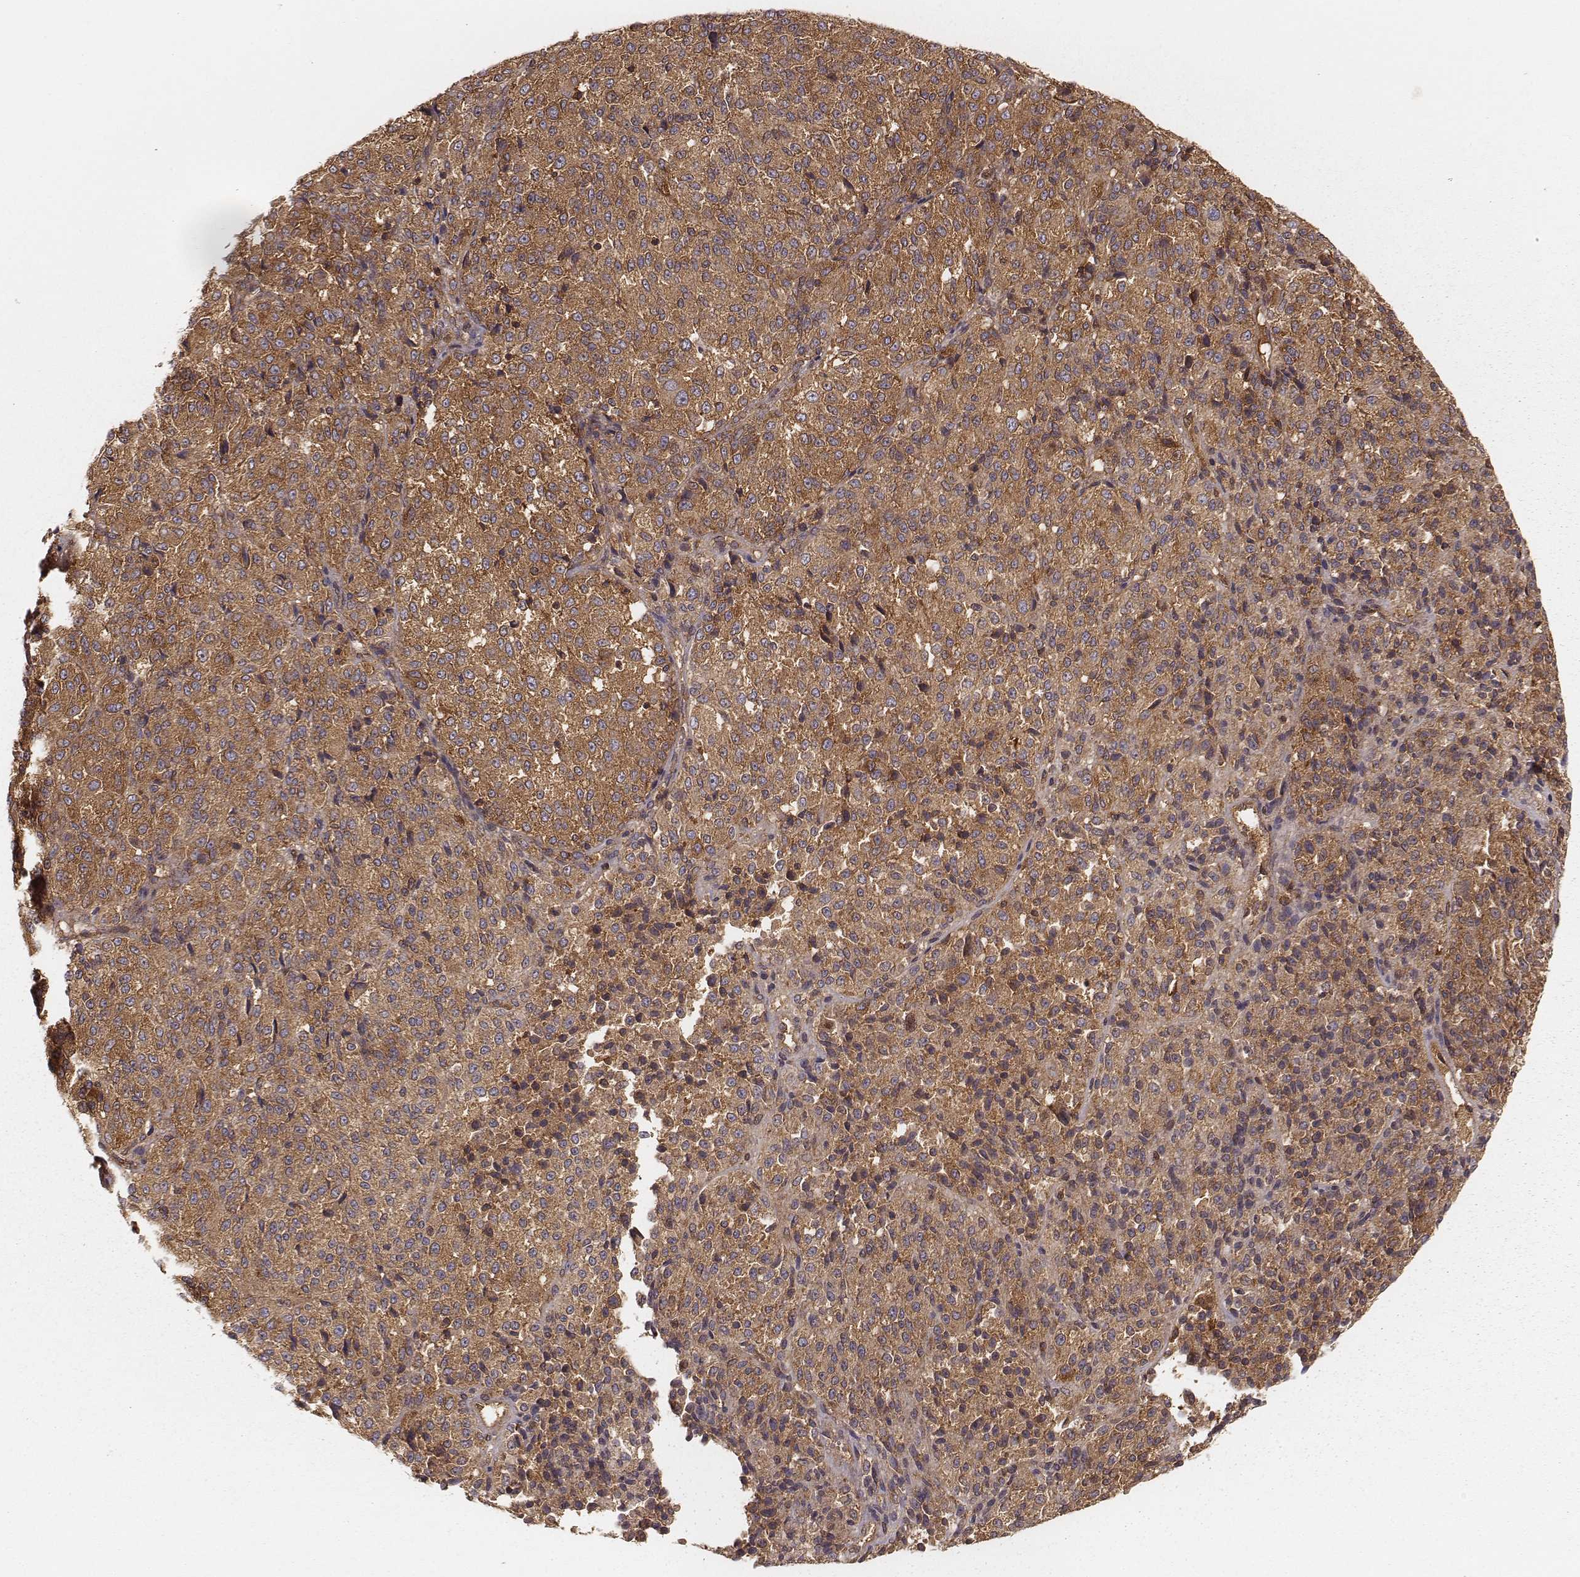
{"staining": {"intensity": "moderate", "quantity": ">75%", "location": "cytoplasmic/membranous"}, "tissue": "melanoma", "cell_type": "Tumor cells", "image_type": "cancer", "snomed": [{"axis": "morphology", "description": "Malignant melanoma, Metastatic site"}, {"axis": "topography", "description": "Brain"}], "caption": "The immunohistochemical stain shows moderate cytoplasmic/membranous positivity in tumor cells of malignant melanoma (metastatic site) tissue.", "gene": "CARS1", "patient": {"sex": "female", "age": 56}}